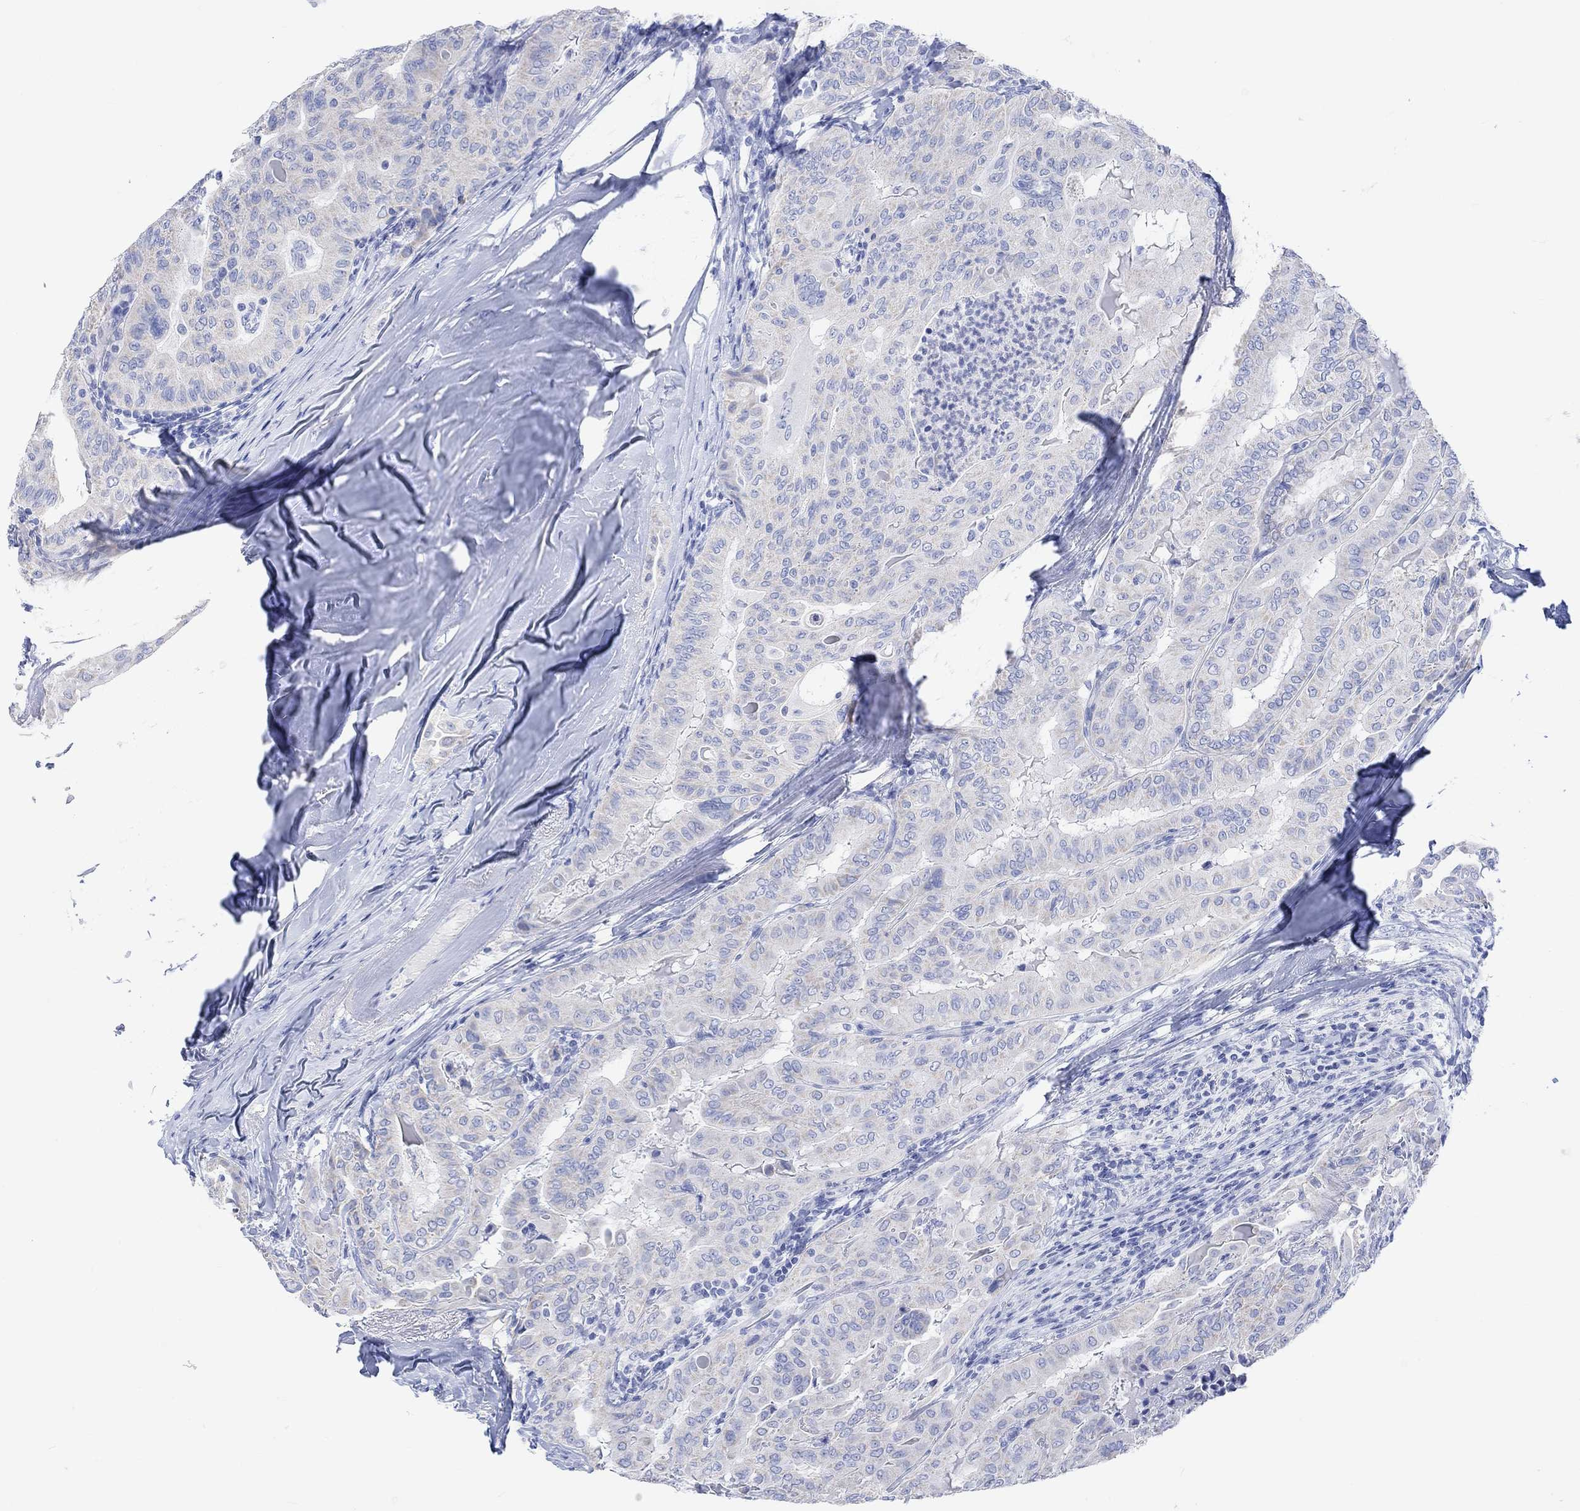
{"staining": {"intensity": "negative", "quantity": "none", "location": "none"}, "tissue": "thyroid cancer", "cell_type": "Tumor cells", "image_type": "cancer", "snomed": [{"axis": "morphology", "description": "Papillary adenocarcinoma, NOS"}, {"axis": "topography", "description": "Thyroid gland"}], "caption": "A micrograph of papillary adenocarcinoma (thyroid) stained for a protein shows no brown staining in tumor cells.", "gene": "CALCA", "patient": {"sex": "female", "age": 68}}